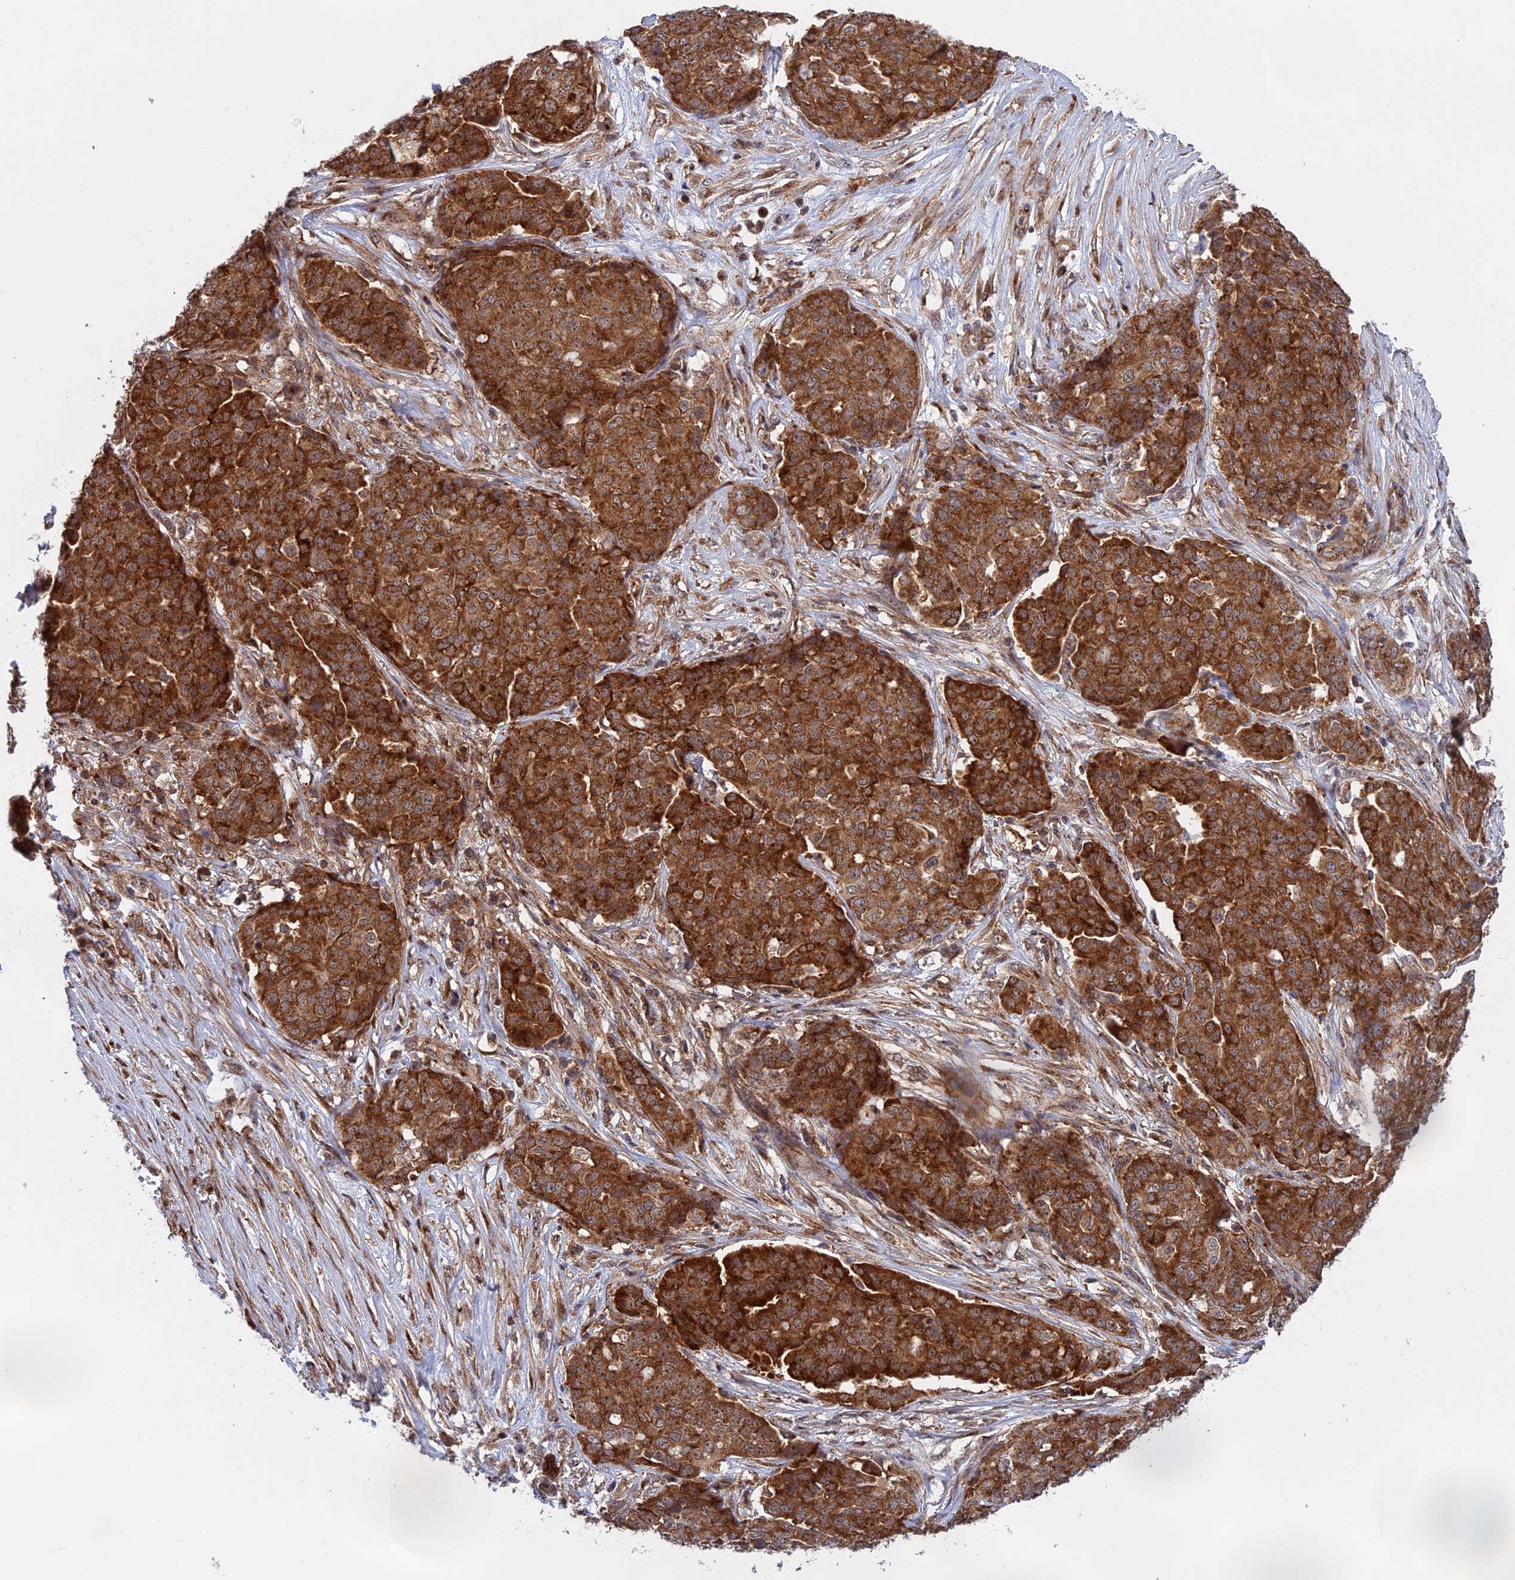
{"staining": {"intensity": "strong", "quantity": ">75%", "location": "cytoplasmic/membranous"}, "tissue": "ovarian cancer", "cell_type": "Tumor cells", "image_type": "cancer", "snomed": [{"axis": "morphology", "description": "Cystadenocarcinoma, serous, NOS"}, {"axis": "topography", "description": "Soft tissue"}, {"axis": "topography", "description": "Ovary"}], "caption": "Immunohistochemical staining of ovarian cancer exhibits strong cytoplasmic/membranous protein positivity in about >75% of tumor cells. (brown staining indicates protein expression, while blue staining denotes nuclei).", "gene": "CLINT1", "patient": {"sex": "female", "age": 57}}